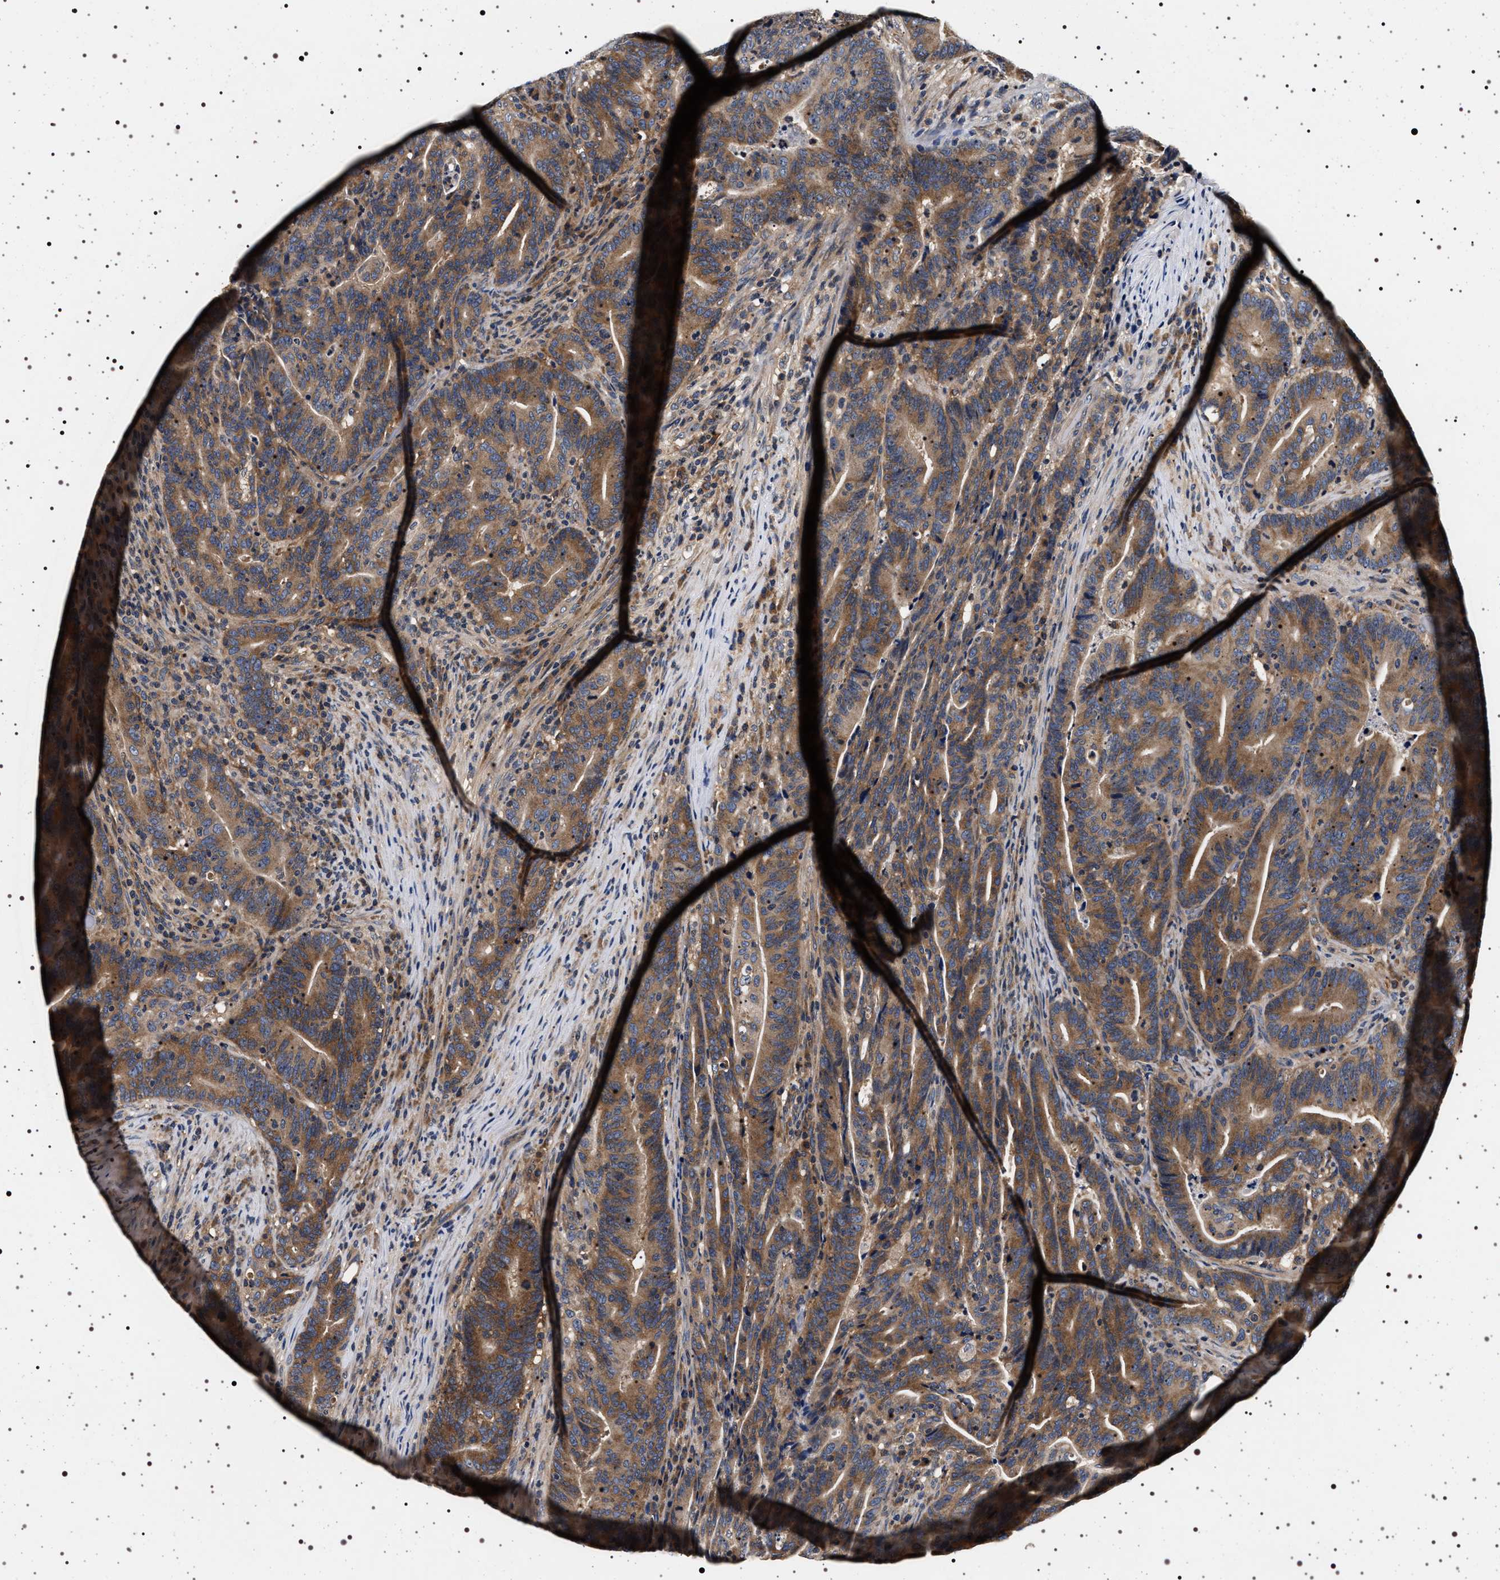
{"staining": {"intensity": "moderate", "quantity": ">75%", "location": "cytoplasmic/membranous"}, "tissue": "colorectal cancer", "cell_type": "Tumor cells", "image_type": "cancer", "snomed": [{"axis": "morphology", "description": "Adenocarcinoma, NOS"}, {"axis": "topography", "description": "Colon"}], "caption": "Immunohistochemistry (IHC) image of neoplastic tissue: colorectal cancer (adenocarcinoma) stained using IHC demonstrates medium levels of moderate protein expression localized specifically in the cytoplasmic/membranous of tumor cells, appearing as a cytoplasmic/membranous brown color.", "gene": "DCBLD2", "patient": {"sex": "female", "age": 66}}